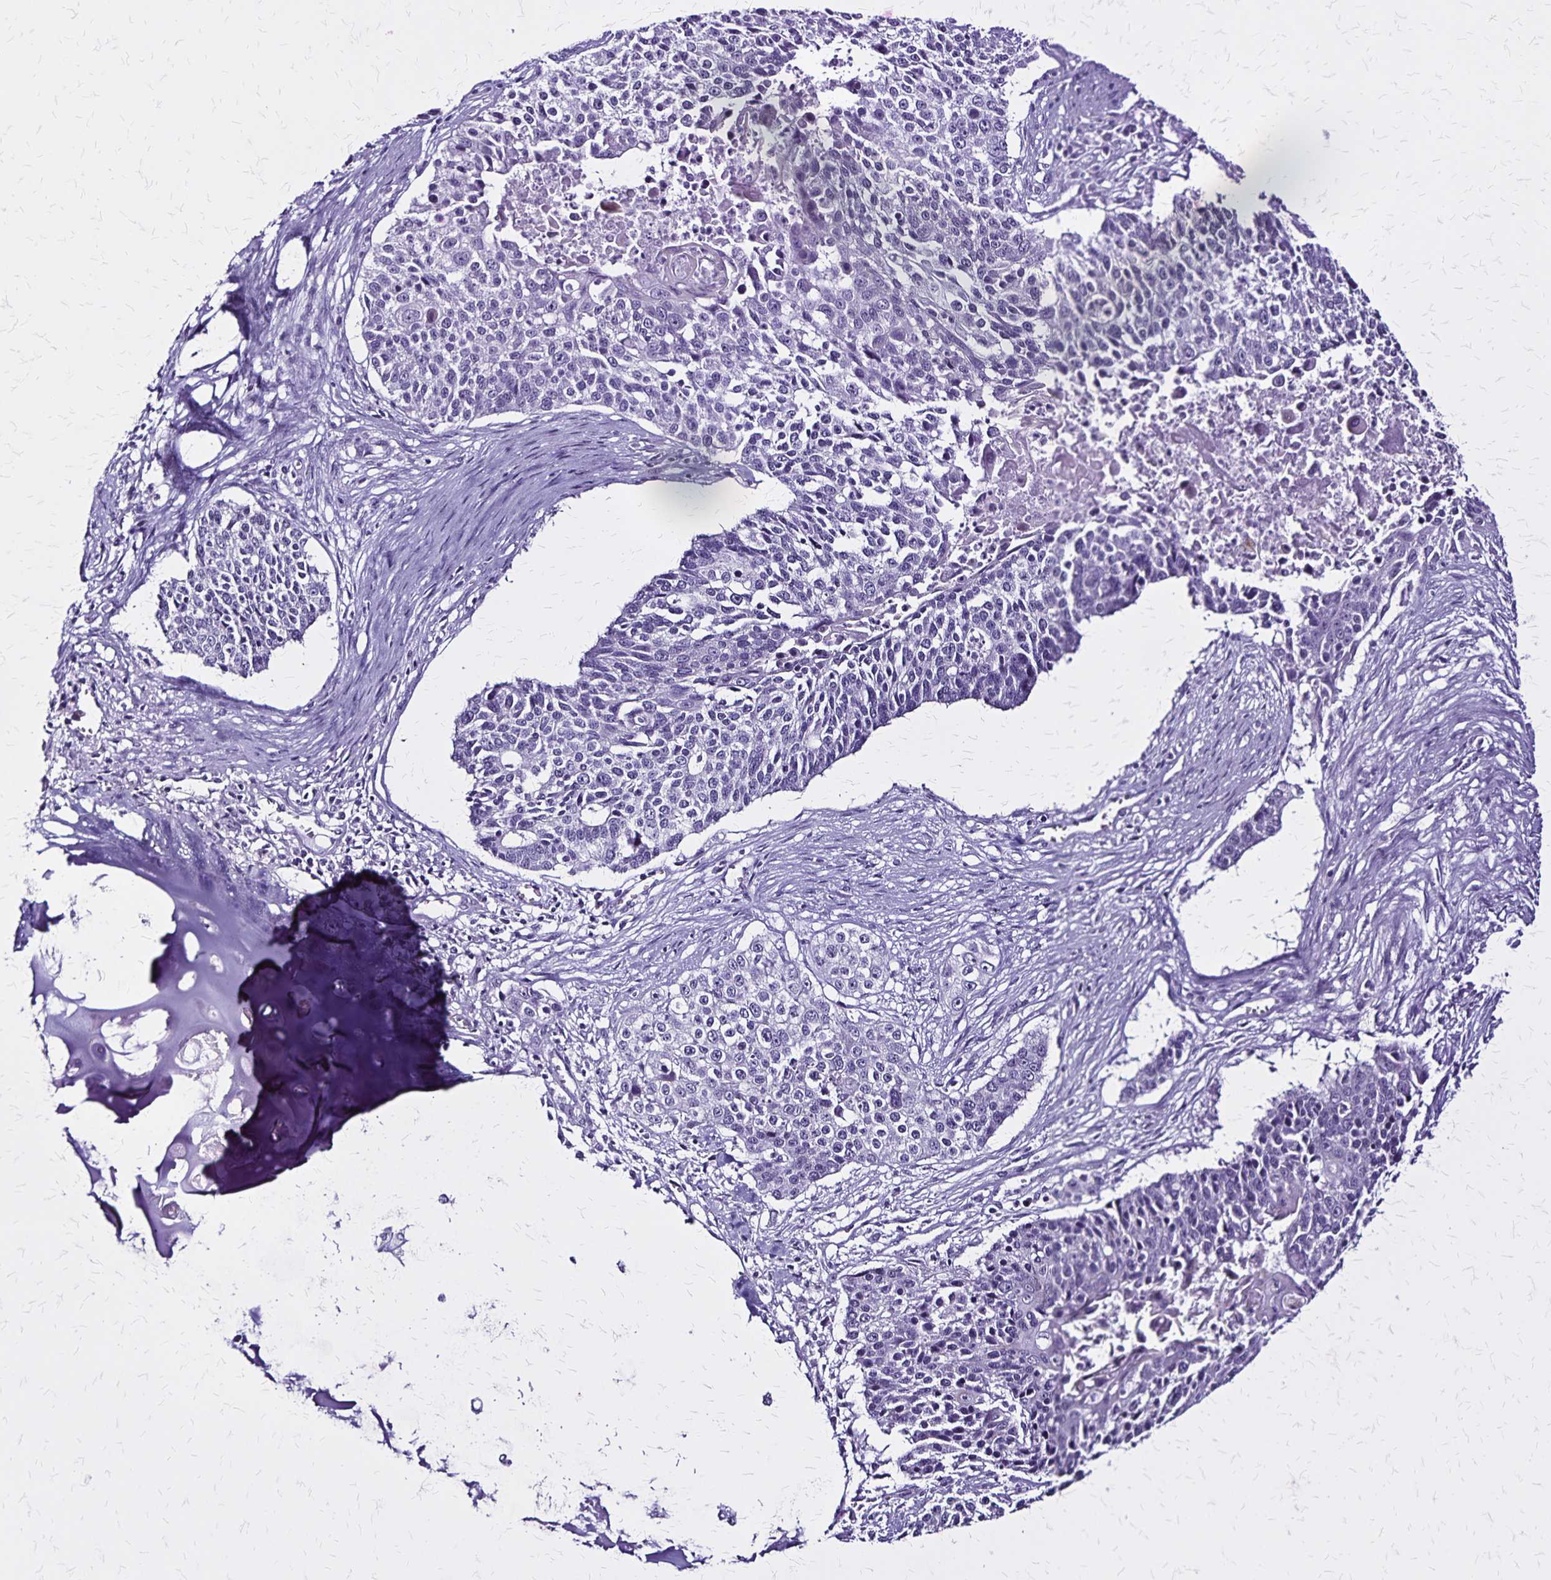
{"staining": {"intensity": "negative", "quantity": "none", "location": "none"}, "tissue": "lung cancer", "cell_type": "Tumor cells", "image_type": "cancer", "snomed": [{"axis": "morphology", "description": "Squamous cell carcinoma, NOS"}, {"axis": "morphology", "description": "Squamous cell carcinoma, metastatic, NOS"}, {"axis": "topography", "description": "Lung"}, {"axis": "topography", "description": "Pleura, NOS"}], "caption": "This is a histopathology image of IHC staining of lung cancer, which shows no expression in tumor cells. (DAB (3,3'-diaminobenzidine) IHC visualized using brightfield microscopy, high magnification).", "gene": "KRT2", "patient": {"sex": "male", "age": 72}}